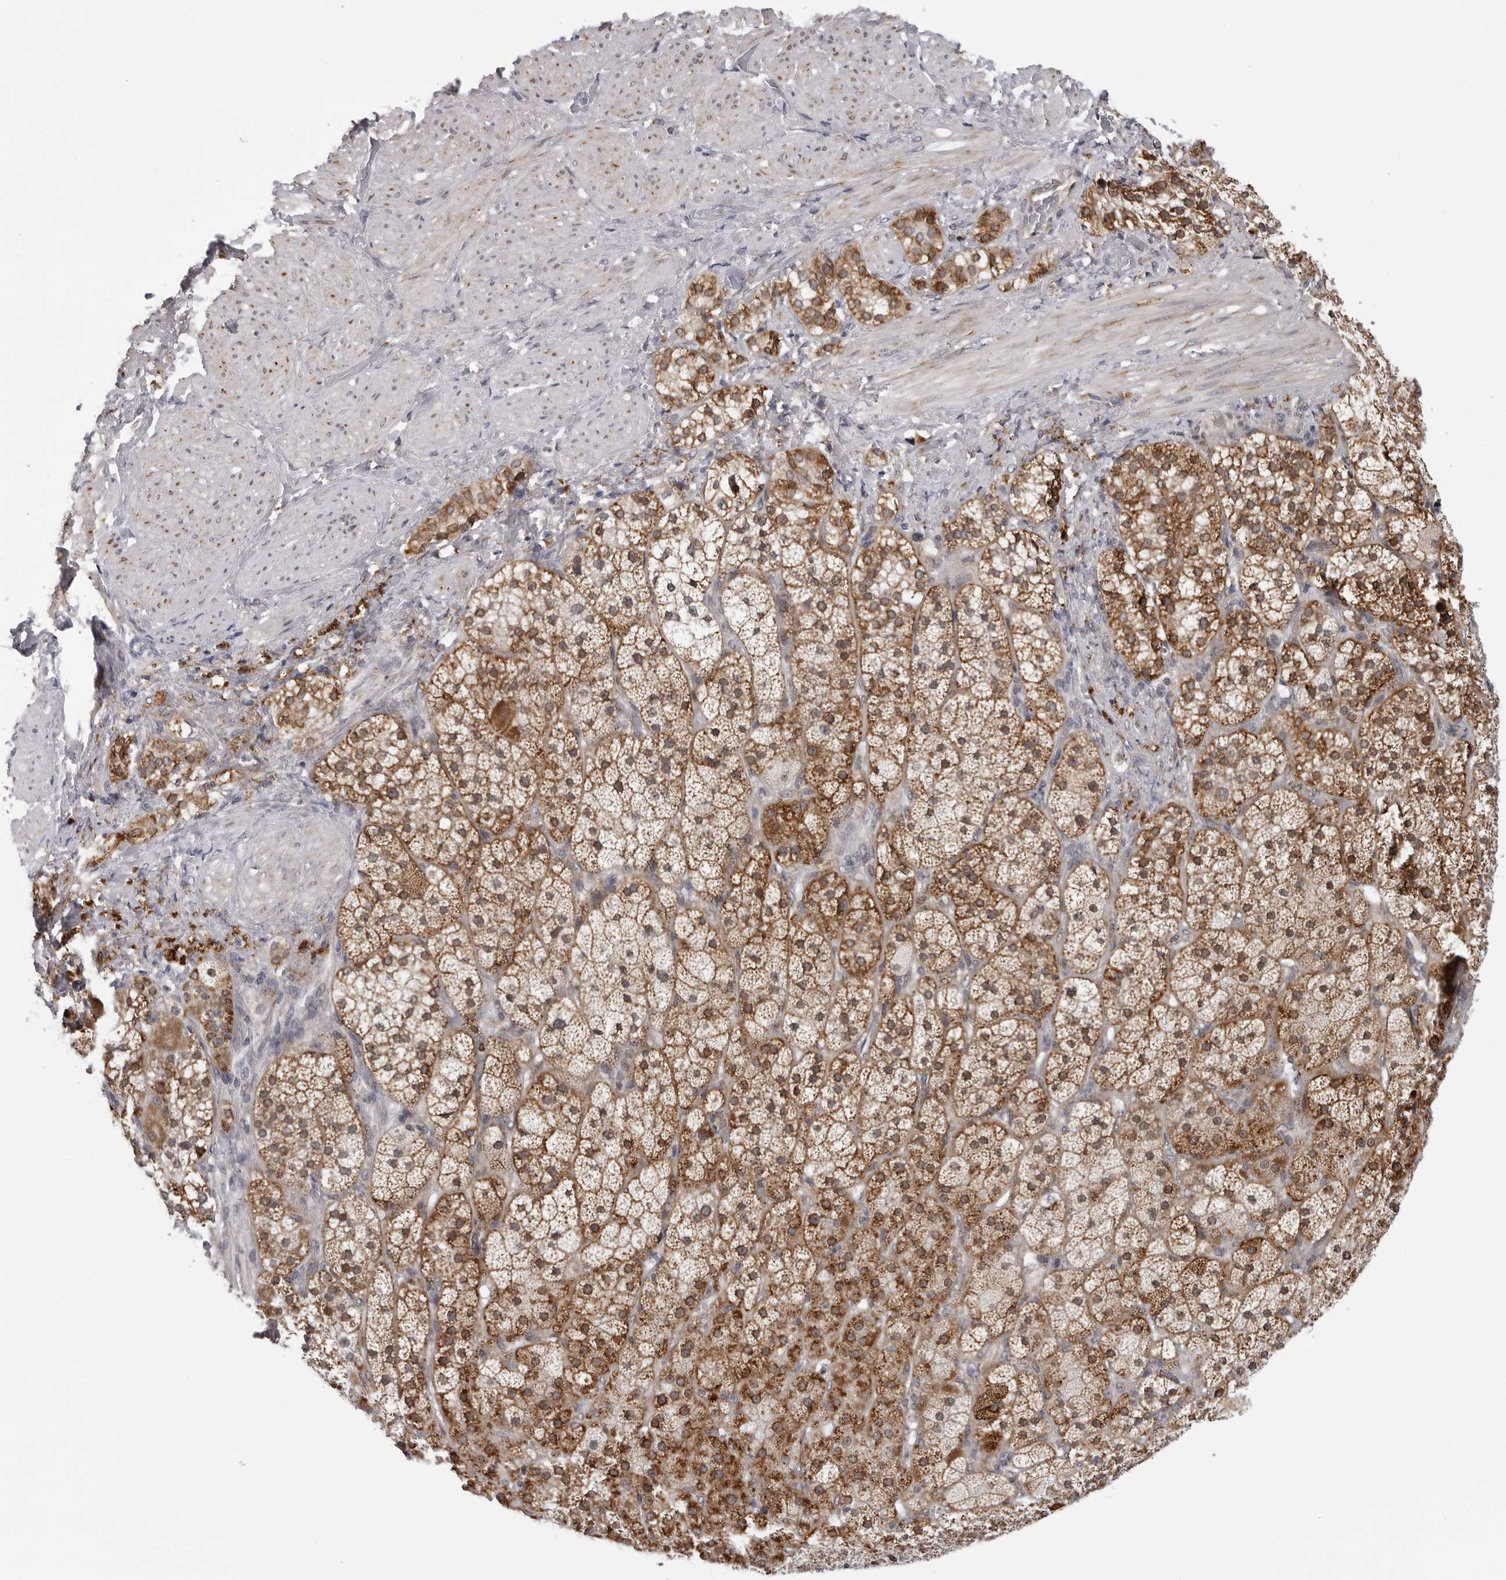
{"staining": {"intensity": "moderate", "quantity": ">75%", "location": "cytoplasmic/membranous"}, "tissue": "adrenal gland", "cell_type": "Glandular cells", "image_type": "normal", "snomed": [{"axis": "morphology", "description": "Normal tissue, NOS"}, {"axis": "topography", "description": "Adrenal gland"}], "caption": "This photomicrograph reveals immunohistochemistry staining of normal adrenal gland, with medium moderate cytoplasmic/membranous expression in about >75% of glandular cells.", "gene": "CDK20", "patient": {"sex": "male", "age": 57}}